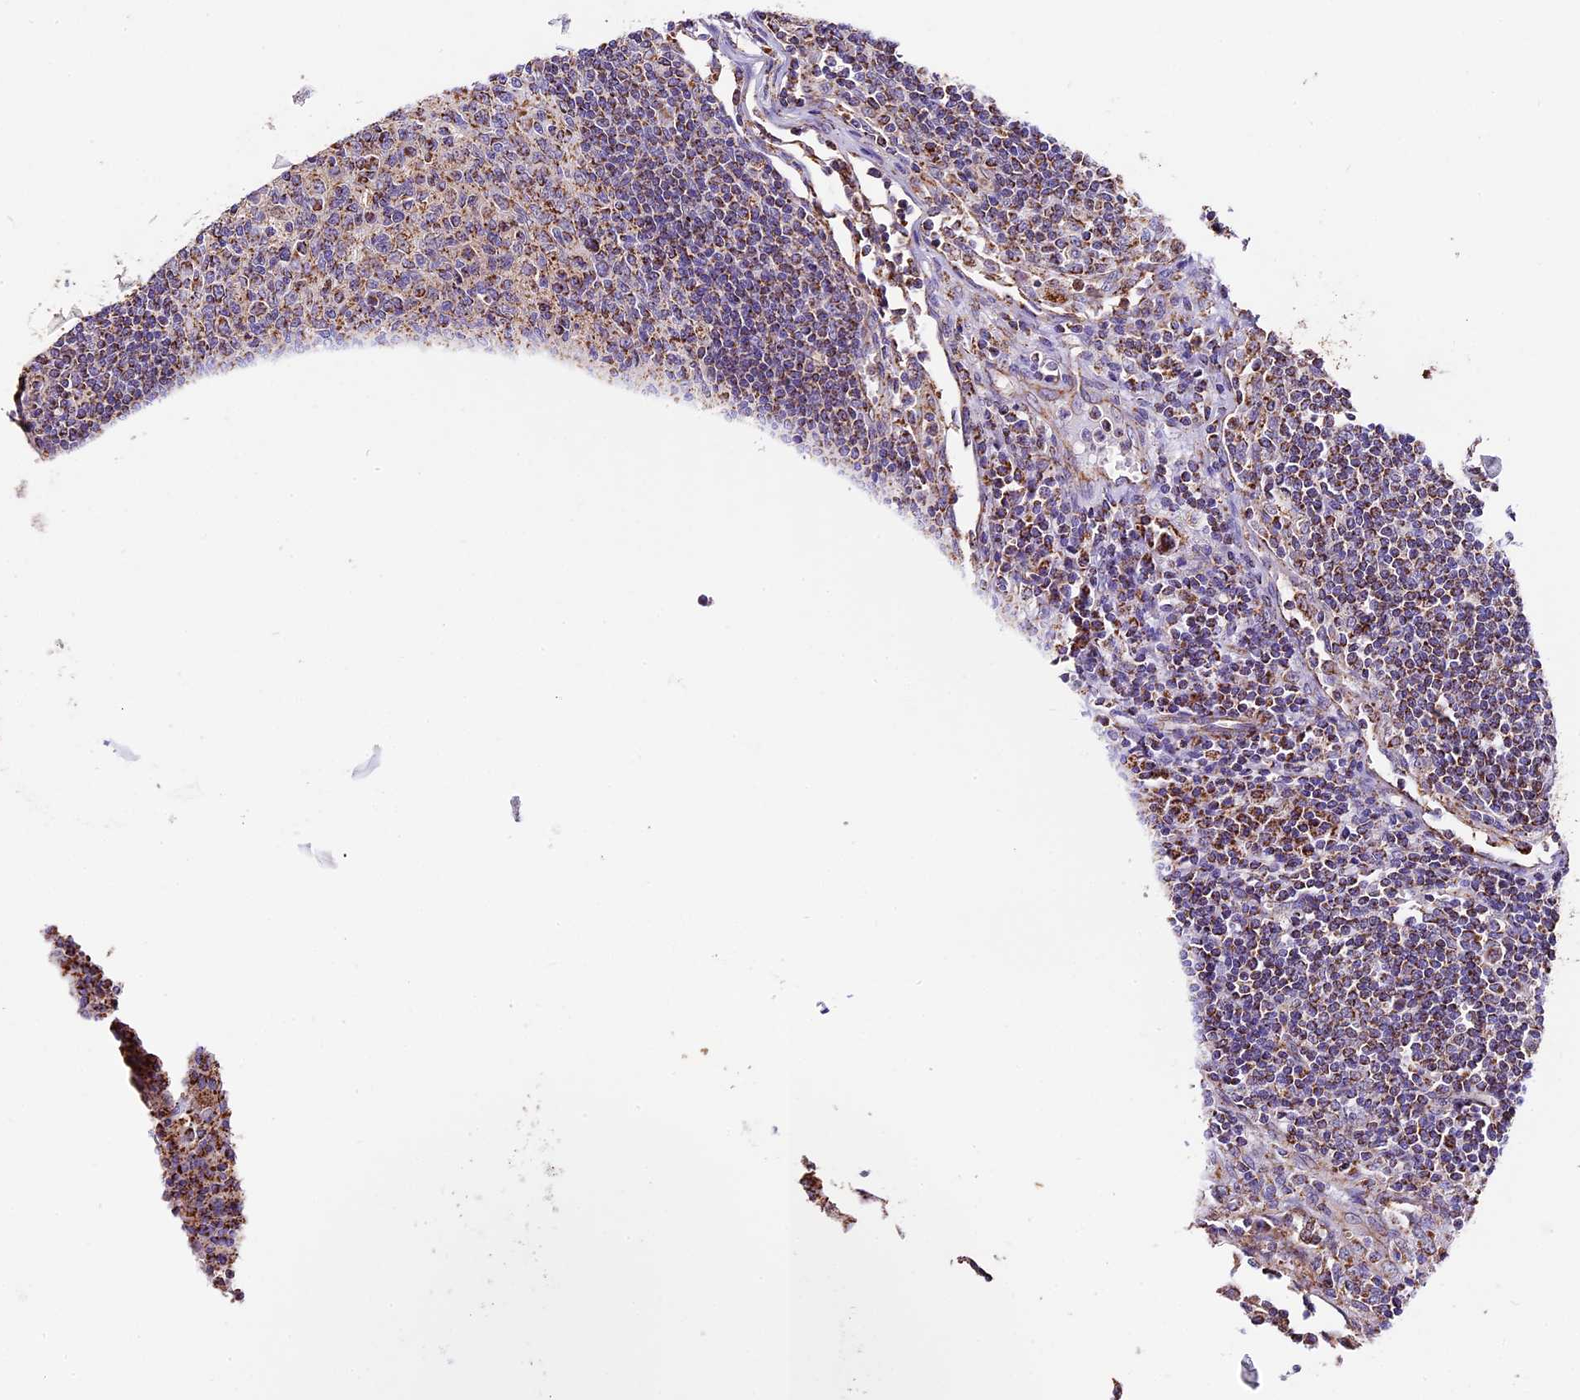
{"staining": {"intensity": "moderate", "quantity": ">75%", "location": "cytoplasmic/membranous"}, "tissue": "lymph node", "cell_type": "Germinal center cells", "image_type": "normal", "snomed": [{"axis": "morphology", "description": "Normal tissue, NOS"}, {"axis": "topography", "description": "Lymph node"}], "caption": "DAB immunohistochemical staining of unremarkable human lymph node demonstrates moderate cytoplasmic/membranous protein positivity in approximately >75% of germinal center cells. (DAB = brown stain, brightfield microscopy at high magnification).", "gene": "NDUFA8", "patient": {"sex": "female", "age": 73}}